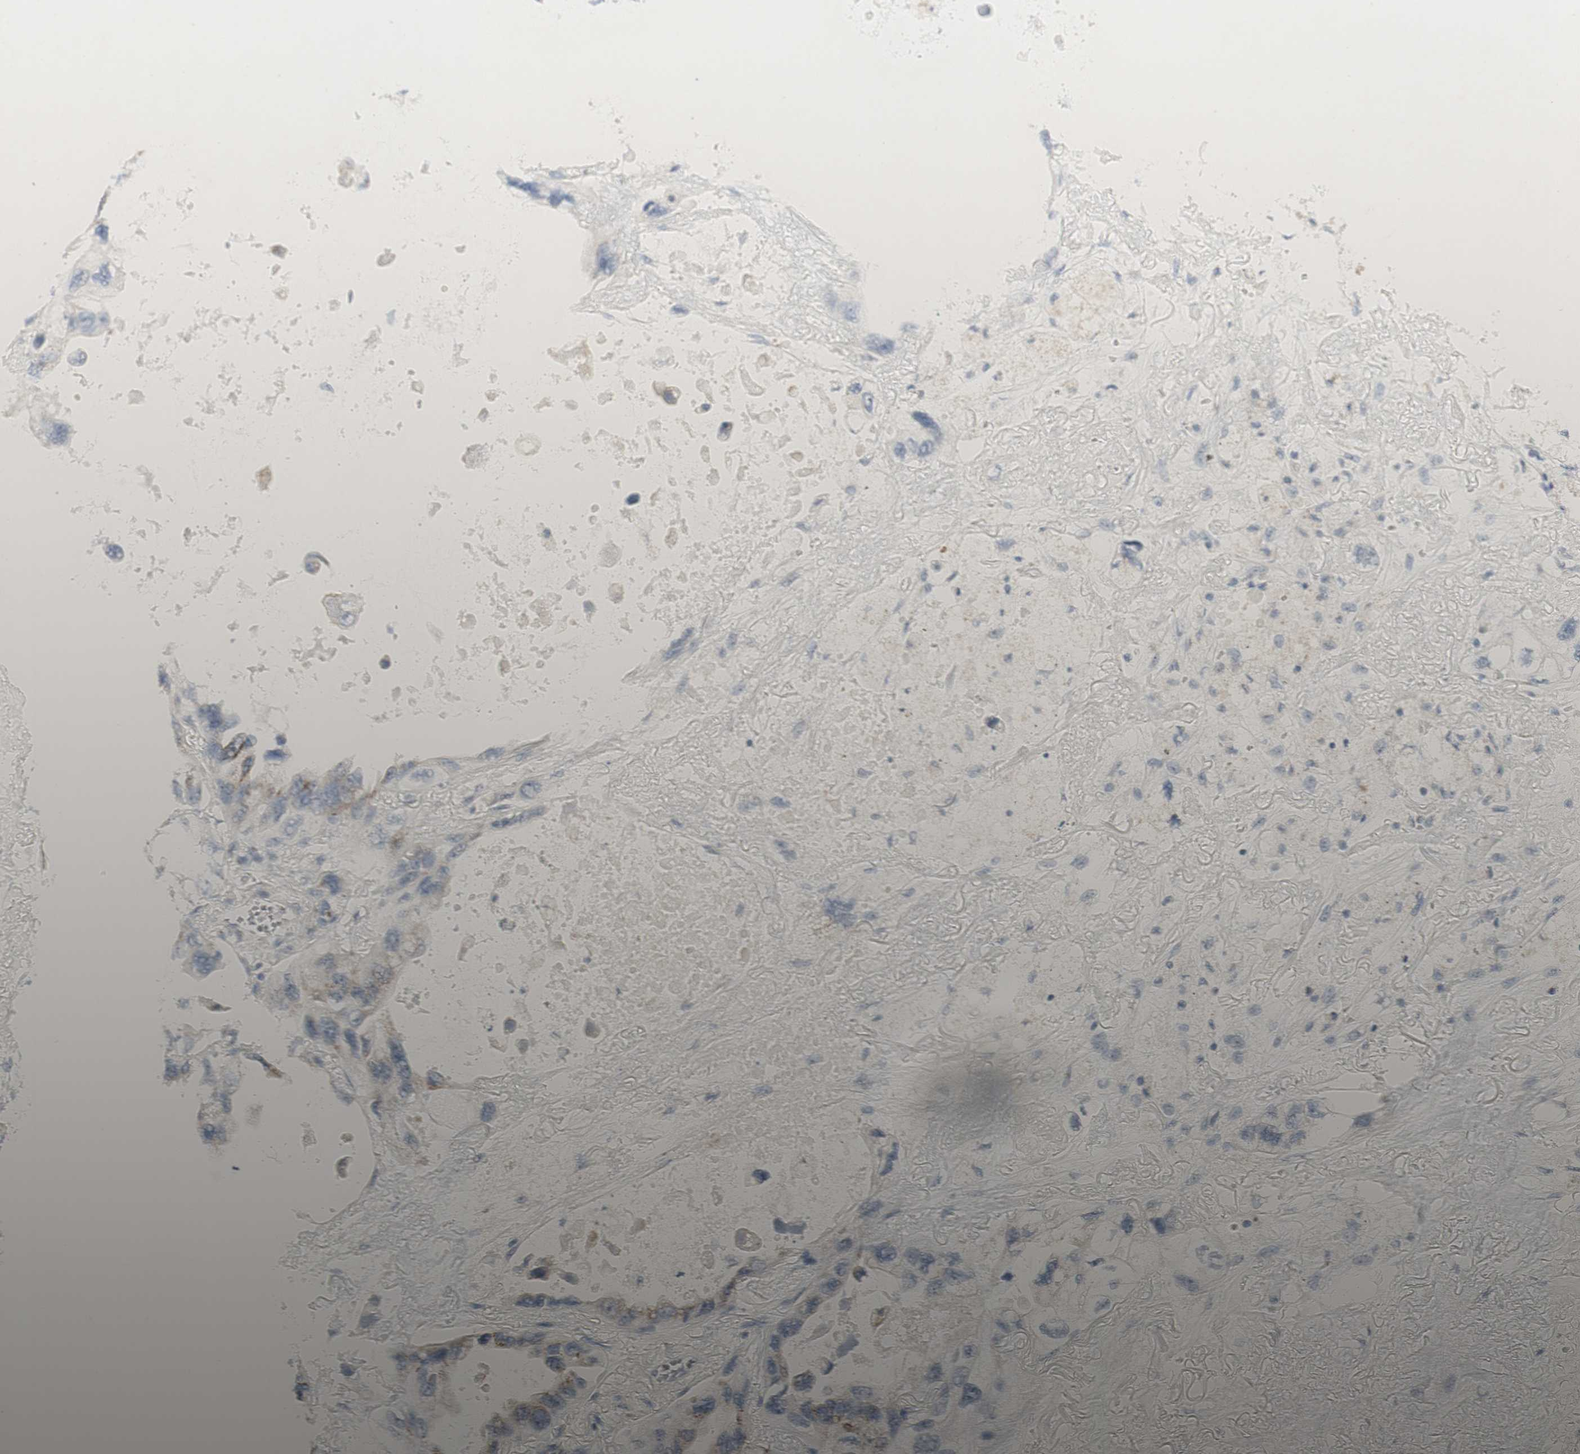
{"staining": {"intensity": "weak", "quantity": "<25%", "location": "cytoplasmic/membranous"}, "tissue": "lung cancer", "cell_type": "Tumor cells", "image_type": "cancer", "snomed": [{"axis": "morphology", "description": "Squamous cell carcinoma, NOS"}, {"axis": "topography", "description": "Lung"}], "caption": "This is an immunohistochemistry histopathology image of human lung cancer. There is no positivity in tumor cells.", "gene": "MANEA", "patient": {"sex": "female", "age": 73}}